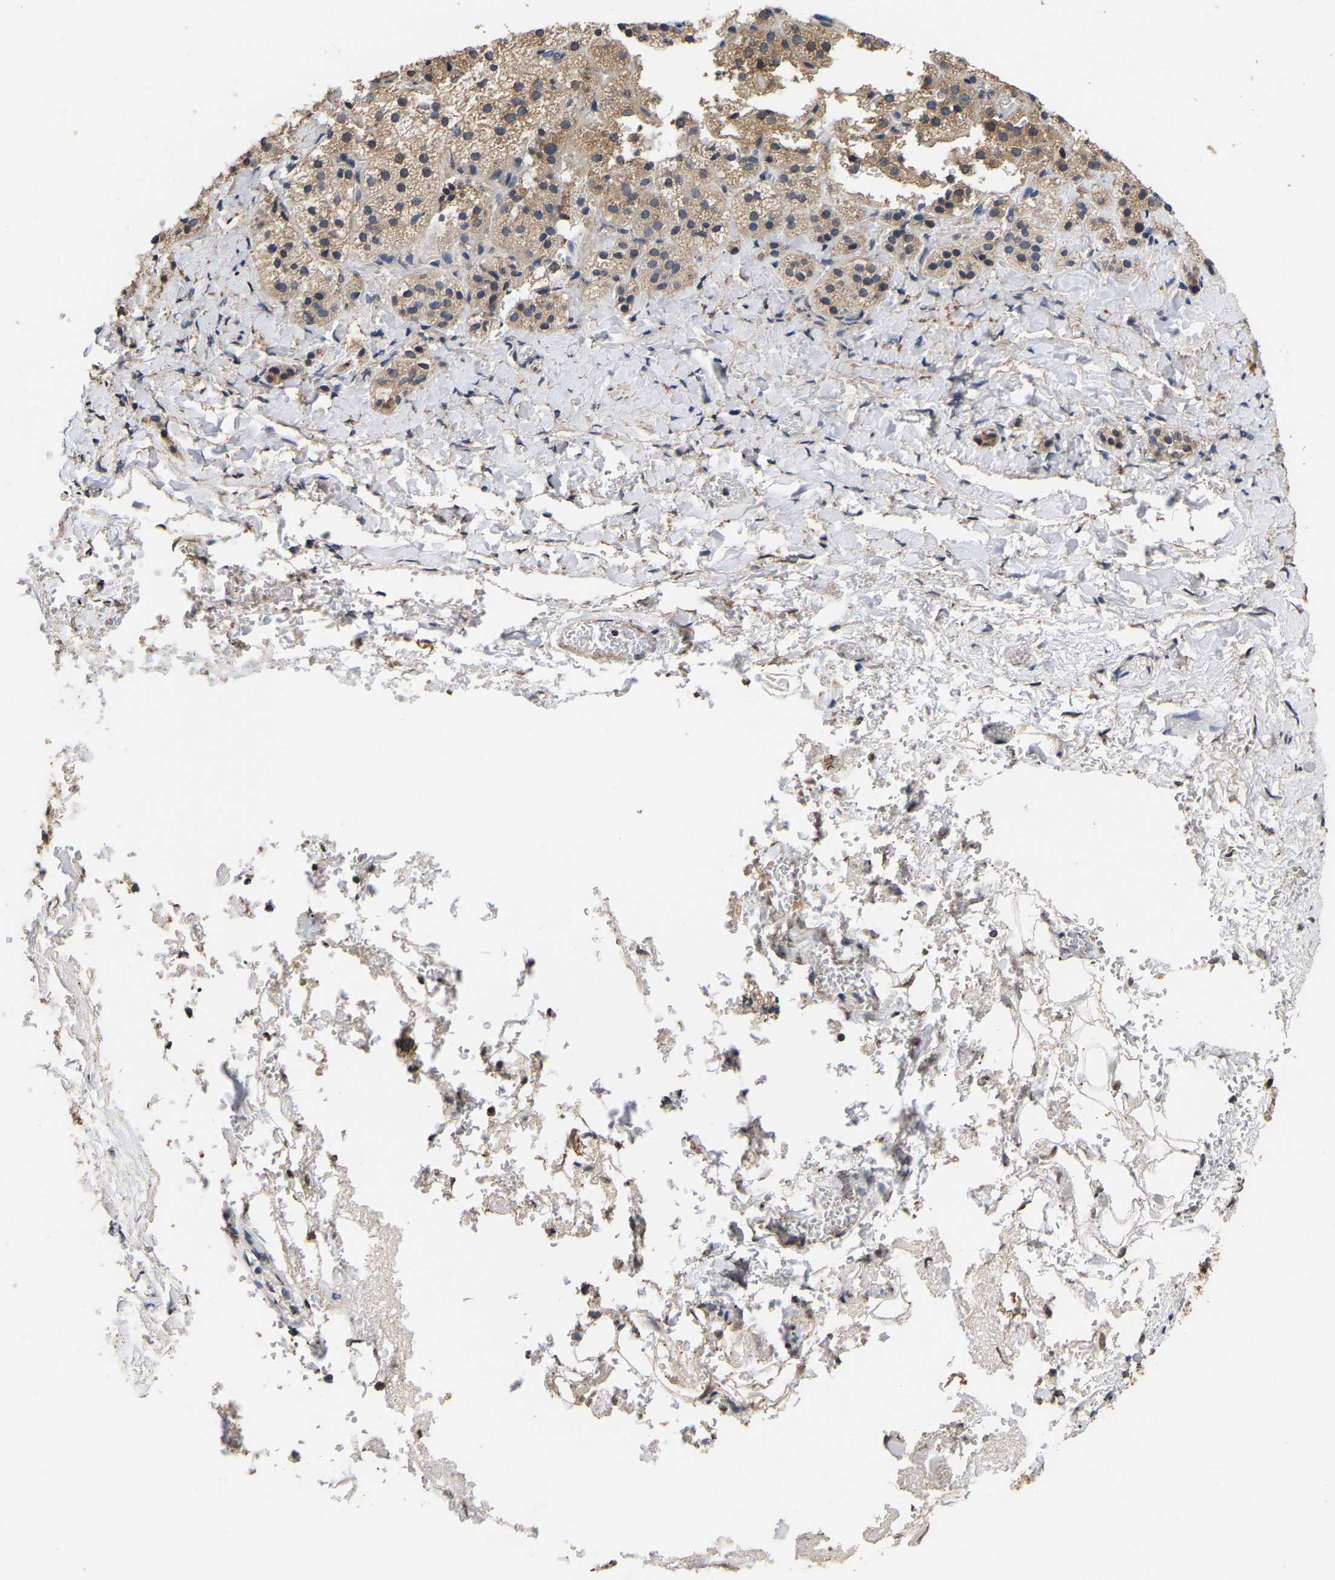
{"staining": {"intensity": "weak", "quantity": ">75%", "location": "cytoplasmic/membranous"}, "tissue": "adrenal gland", "cell_type": "Glandular cells", "image_type": "normal", "snomed": [{"axis": "morphology", "description": "Normal tissue, NOS"}, {"axis": "topography", "description": "Adrenal gland"}], "caption": "This is a micrograph of IHC staining of normal adrenal gland, which shows weak staining in the cytoplasmic/membranous of glandular cells.", "gene": "AIMP2", "patient": {"sex": "female", "age": 44}}